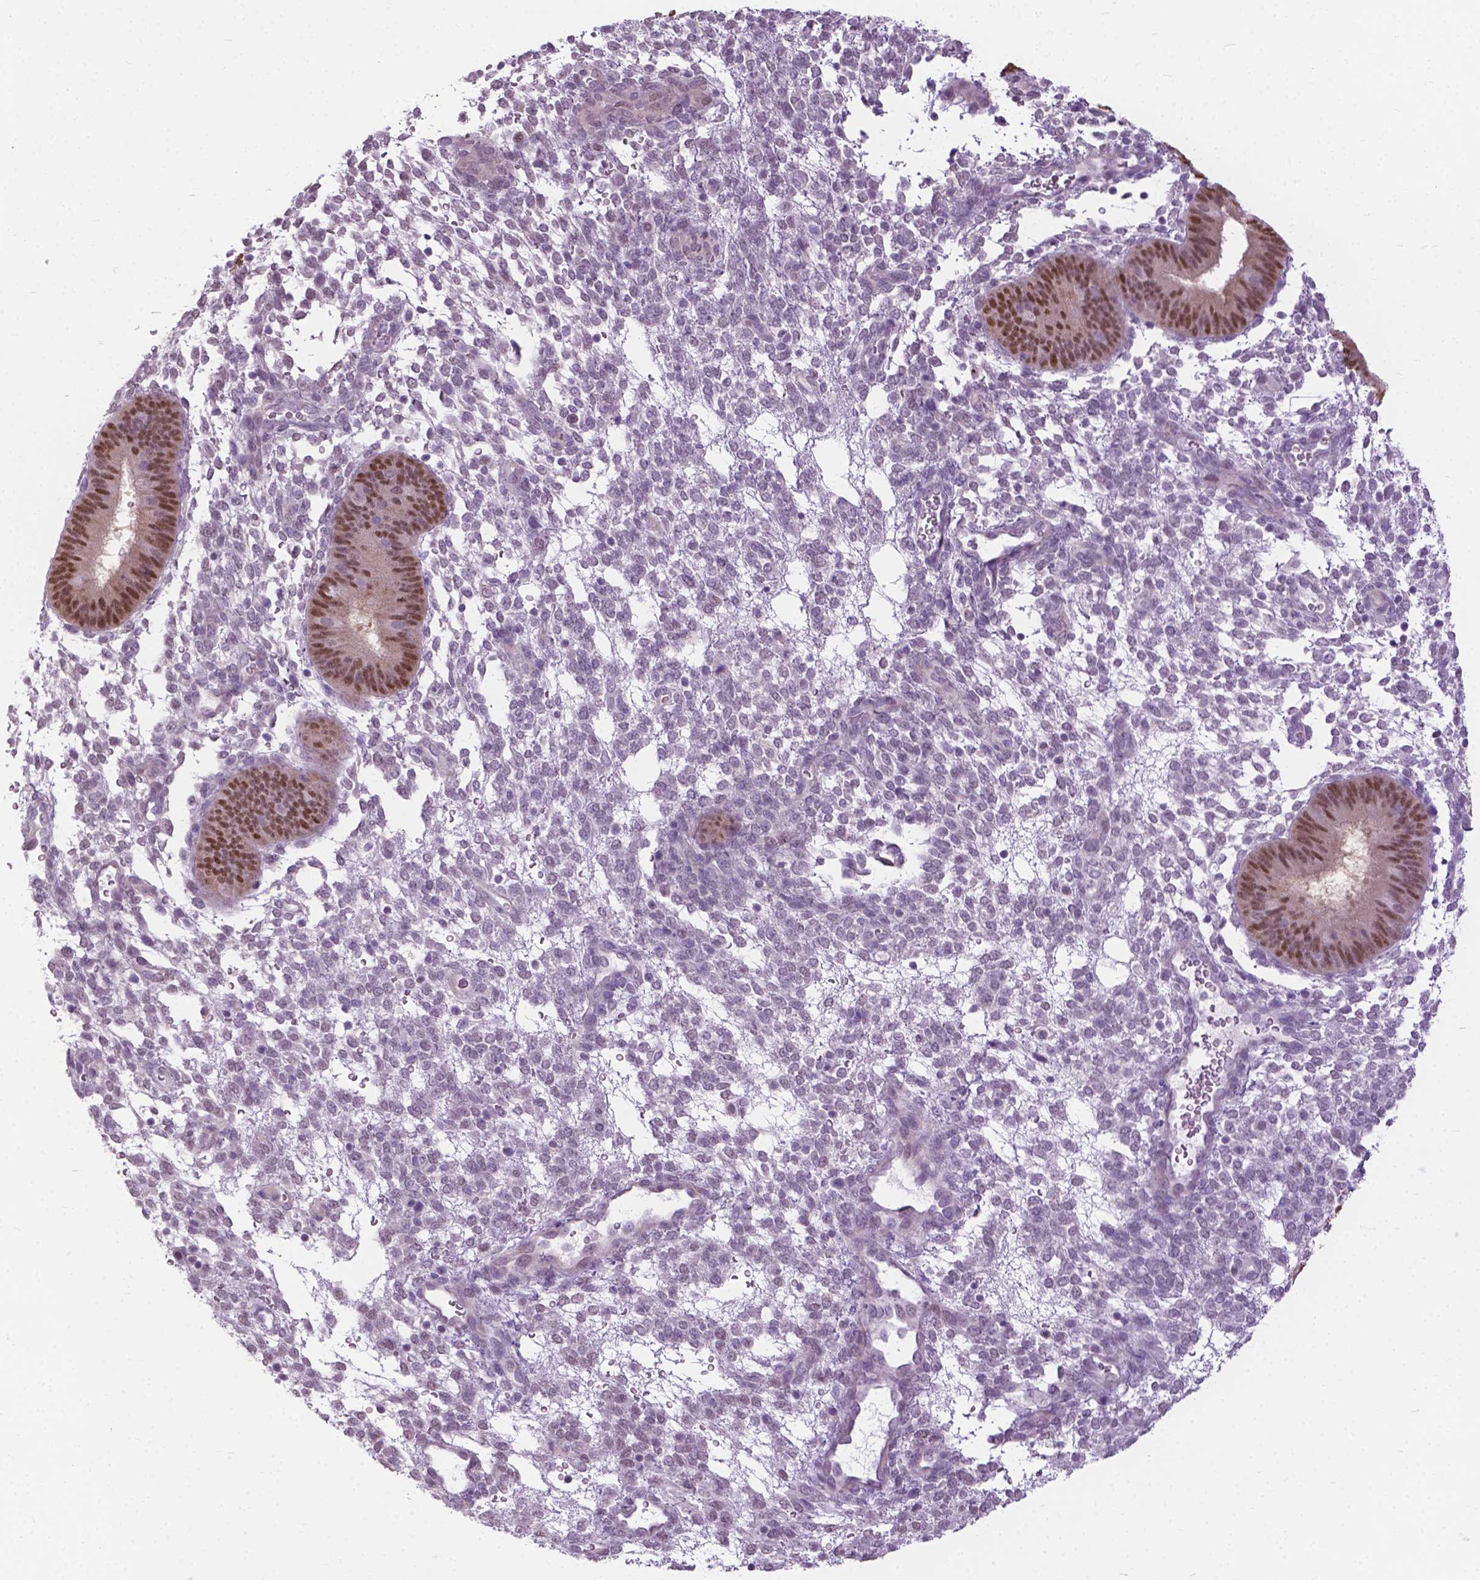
{"staining": {"intensity": "negative", "quantity": "none", "location": "none"}, "tissue": "endometrium", "cell_type": "Cells in endometrial stroma", "image_type": "normal", "snomed": [{"axis": "morphology", "description": "Normal tissue, NOS"}, {"axis": "topography", "description": "Endometrium"}], "caption": "Immunohistochemical staining of unremarkable endometrium displays no significant staining in cells in endometrial stroma.", "gene": "APCDD1L", "patient": {"sex": "female", "age": 39}}